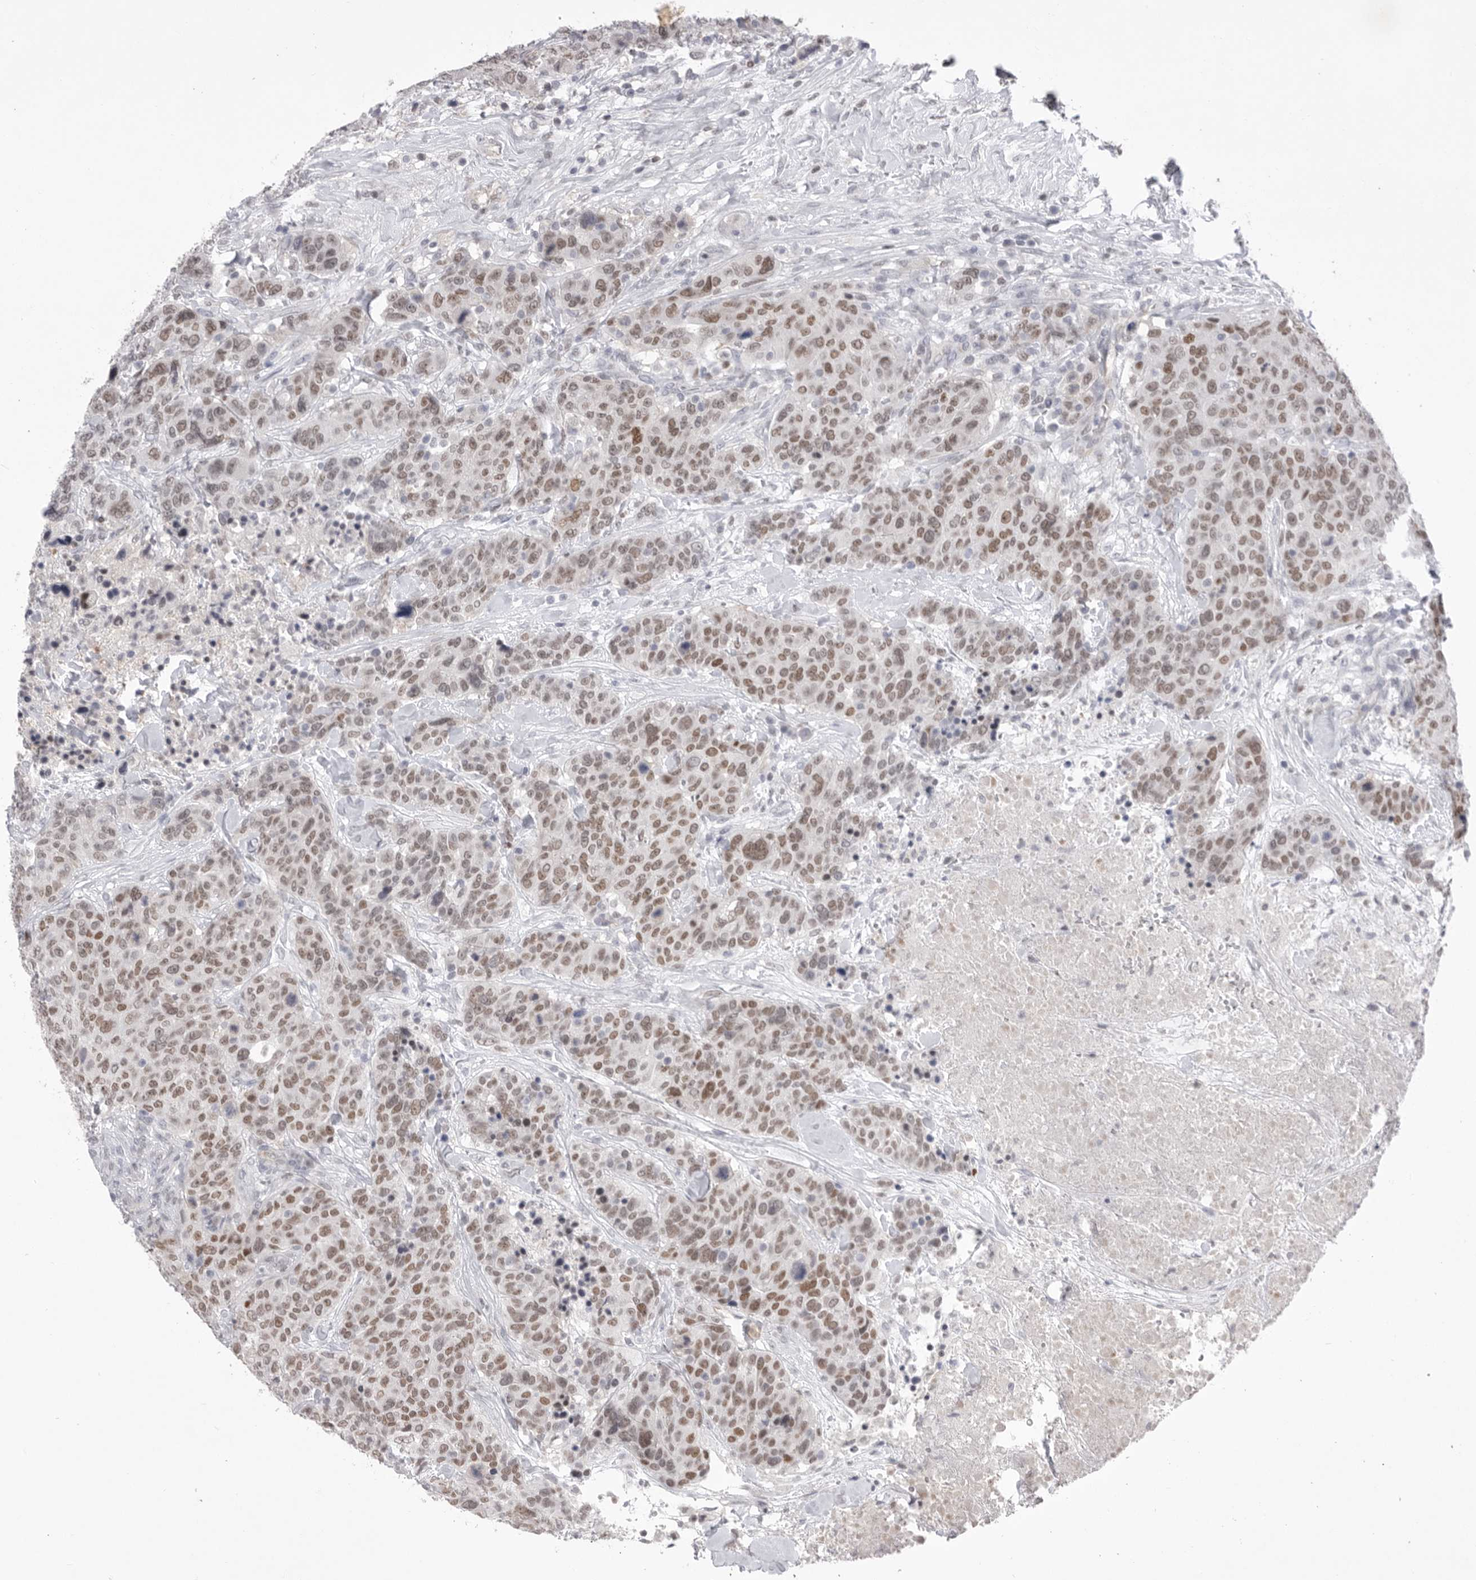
{"staining": {"intensity": "moderate", "quantity": ">75%", "location": "nuclear"}, "tissue": "breast cancer", "cell_type": "Tumor cells", "image_type": "cancer", "snomed": [{"axis": "morphology", "description": "Duct carcinoma"}, {"axis": "topography", "description": "Breast"}], "caption": "Human breast cancer stained with a protein marker displays moderate staining in tumor cells.", "gene": "ZBTB7B", "patient": {"sex": "female", "age": 37}}